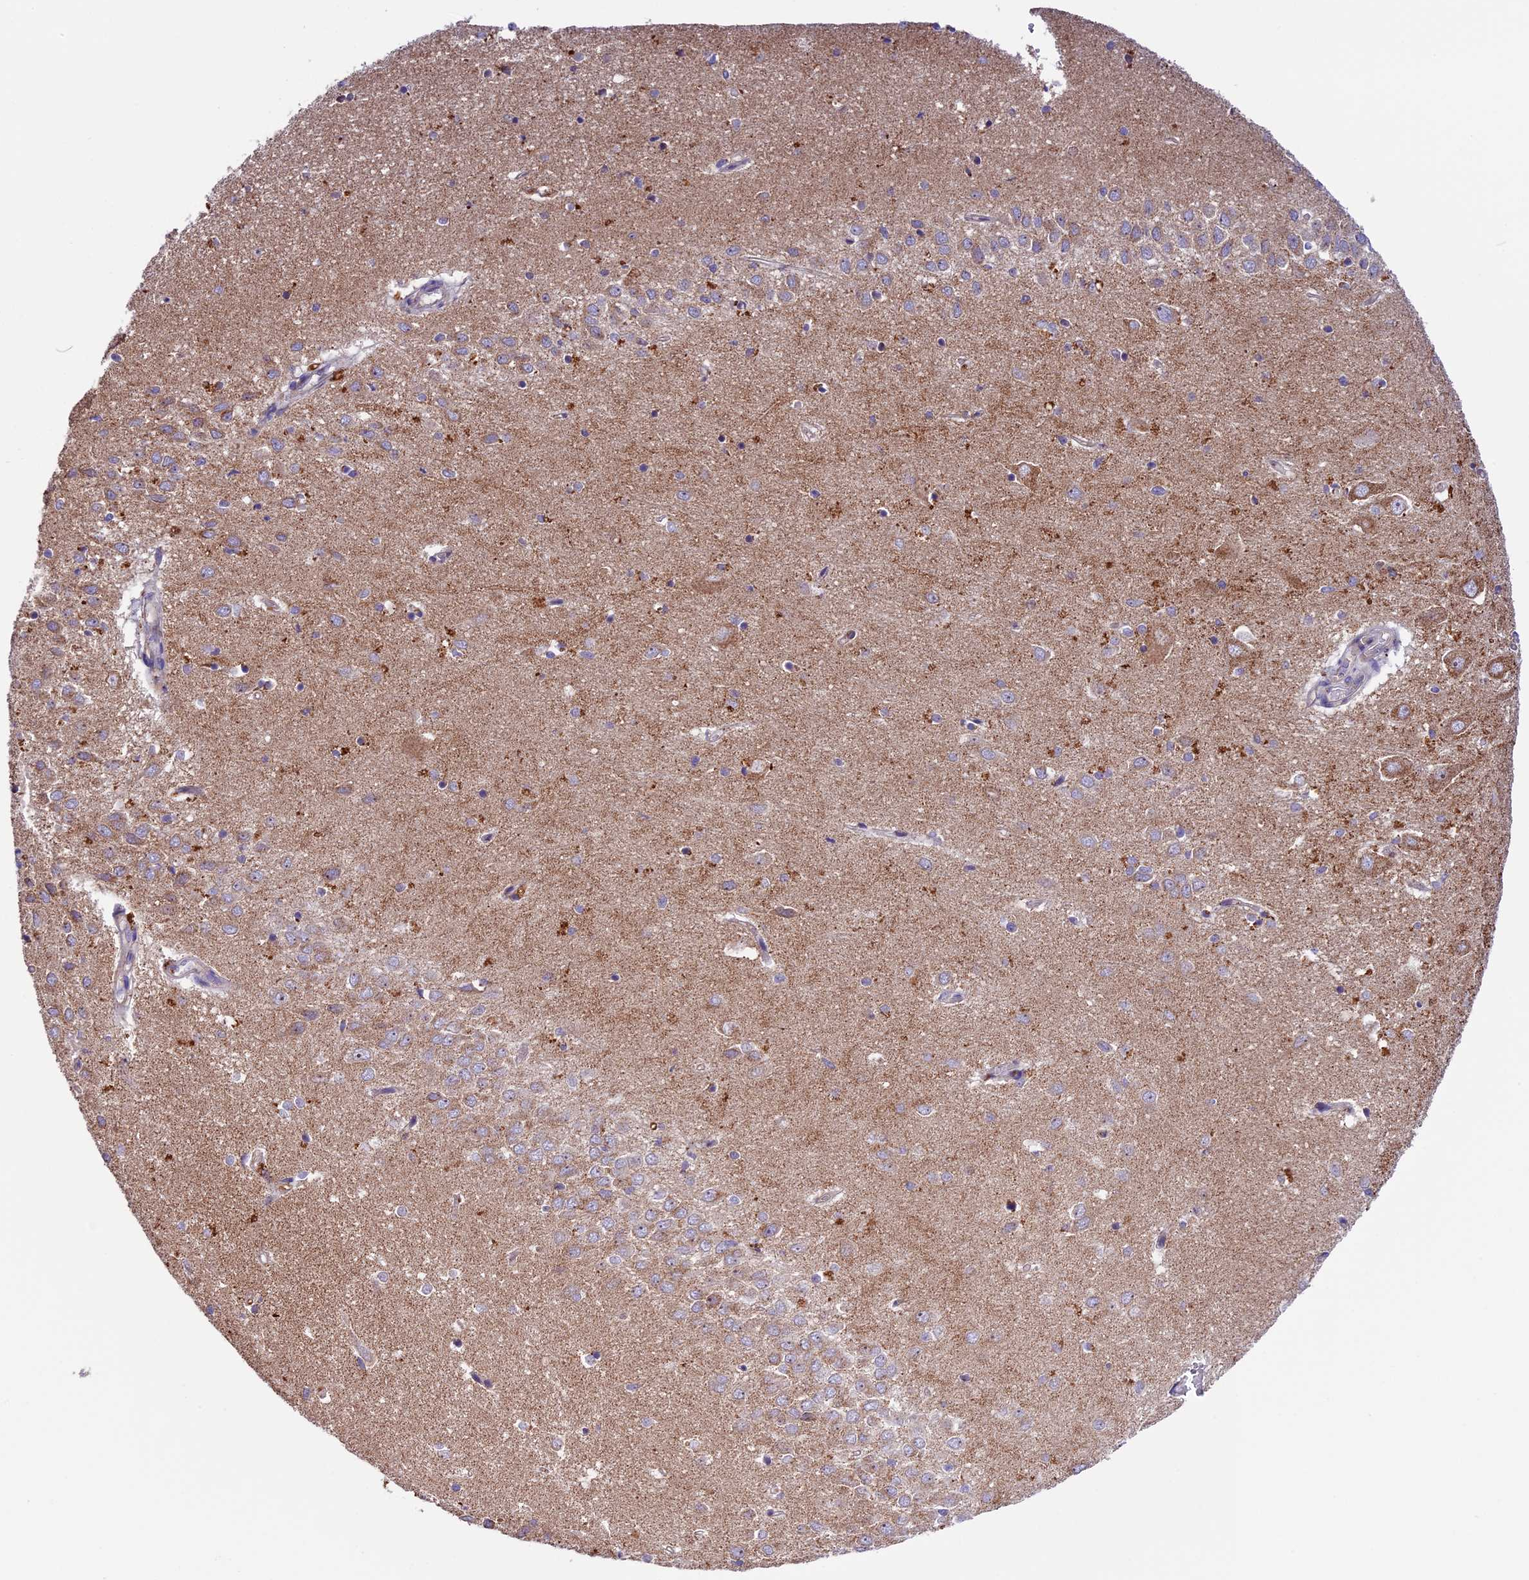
{"staining": {"intensity": "moderate", "quantity": "<25%", "location": "cytoplasmic/membranous"}, "tissue": "hippocampus", "cell_type": "Glial cells", "image_type": "normal", "snomed": [{"axis": "morphology", "description": "Normal tissue, NOS"}, {"axis": "topography", "description": "Hippocampus"}], "caption": "An image of human hippocampus stained for a protein reveals moderate cytoplasmic/membranous brown staining in glial cells. (DAB (3,3'-diaminobenzidine) IHC, brown staining for protein, blue staining for nuclei).", "gene": "METTL22", "patient": {"sex": "female", "age": 64}}